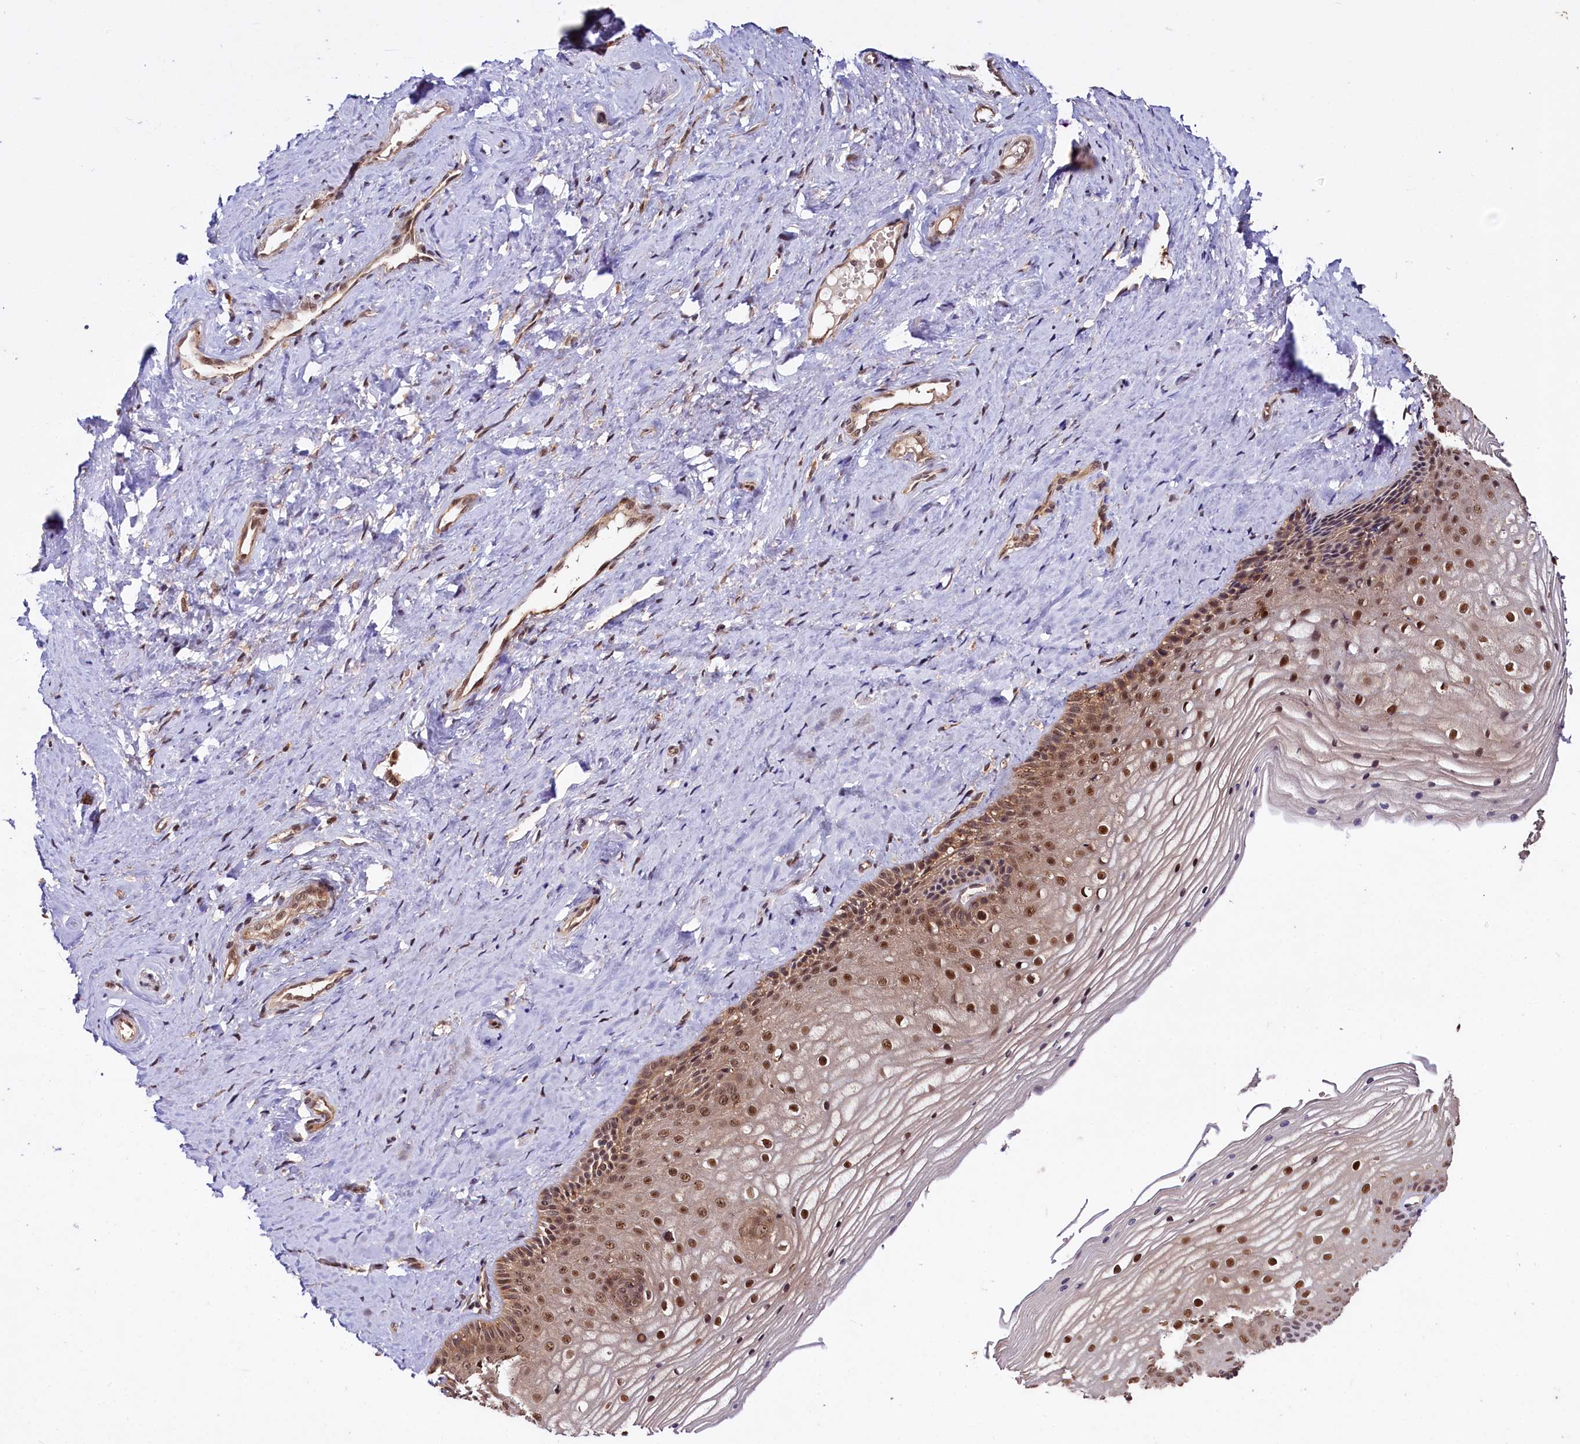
{"staining": {"intensity": "strong", "quantity": ">75%", "location": "cytoplasmic/membranous,nuclear"}, "tissue": "vagina", "cell_type": "Squamous epithelial cells", "image_type": "normal", "snomed": [{"axis": "morphology", "description": "Normal tissue, NOS"}, {"axis": "topography", "description": "Vagina"}, {"axis": "topography", "description": "Cervix"}], "caption": "Protein staining displays strong cytoplasmic/membranous,nuclear positivity in approximately >75% of squamous epithelial cells in benign vagina.", "gene": "UBE3A", "patient": {"sex": "female", "age": 40}}